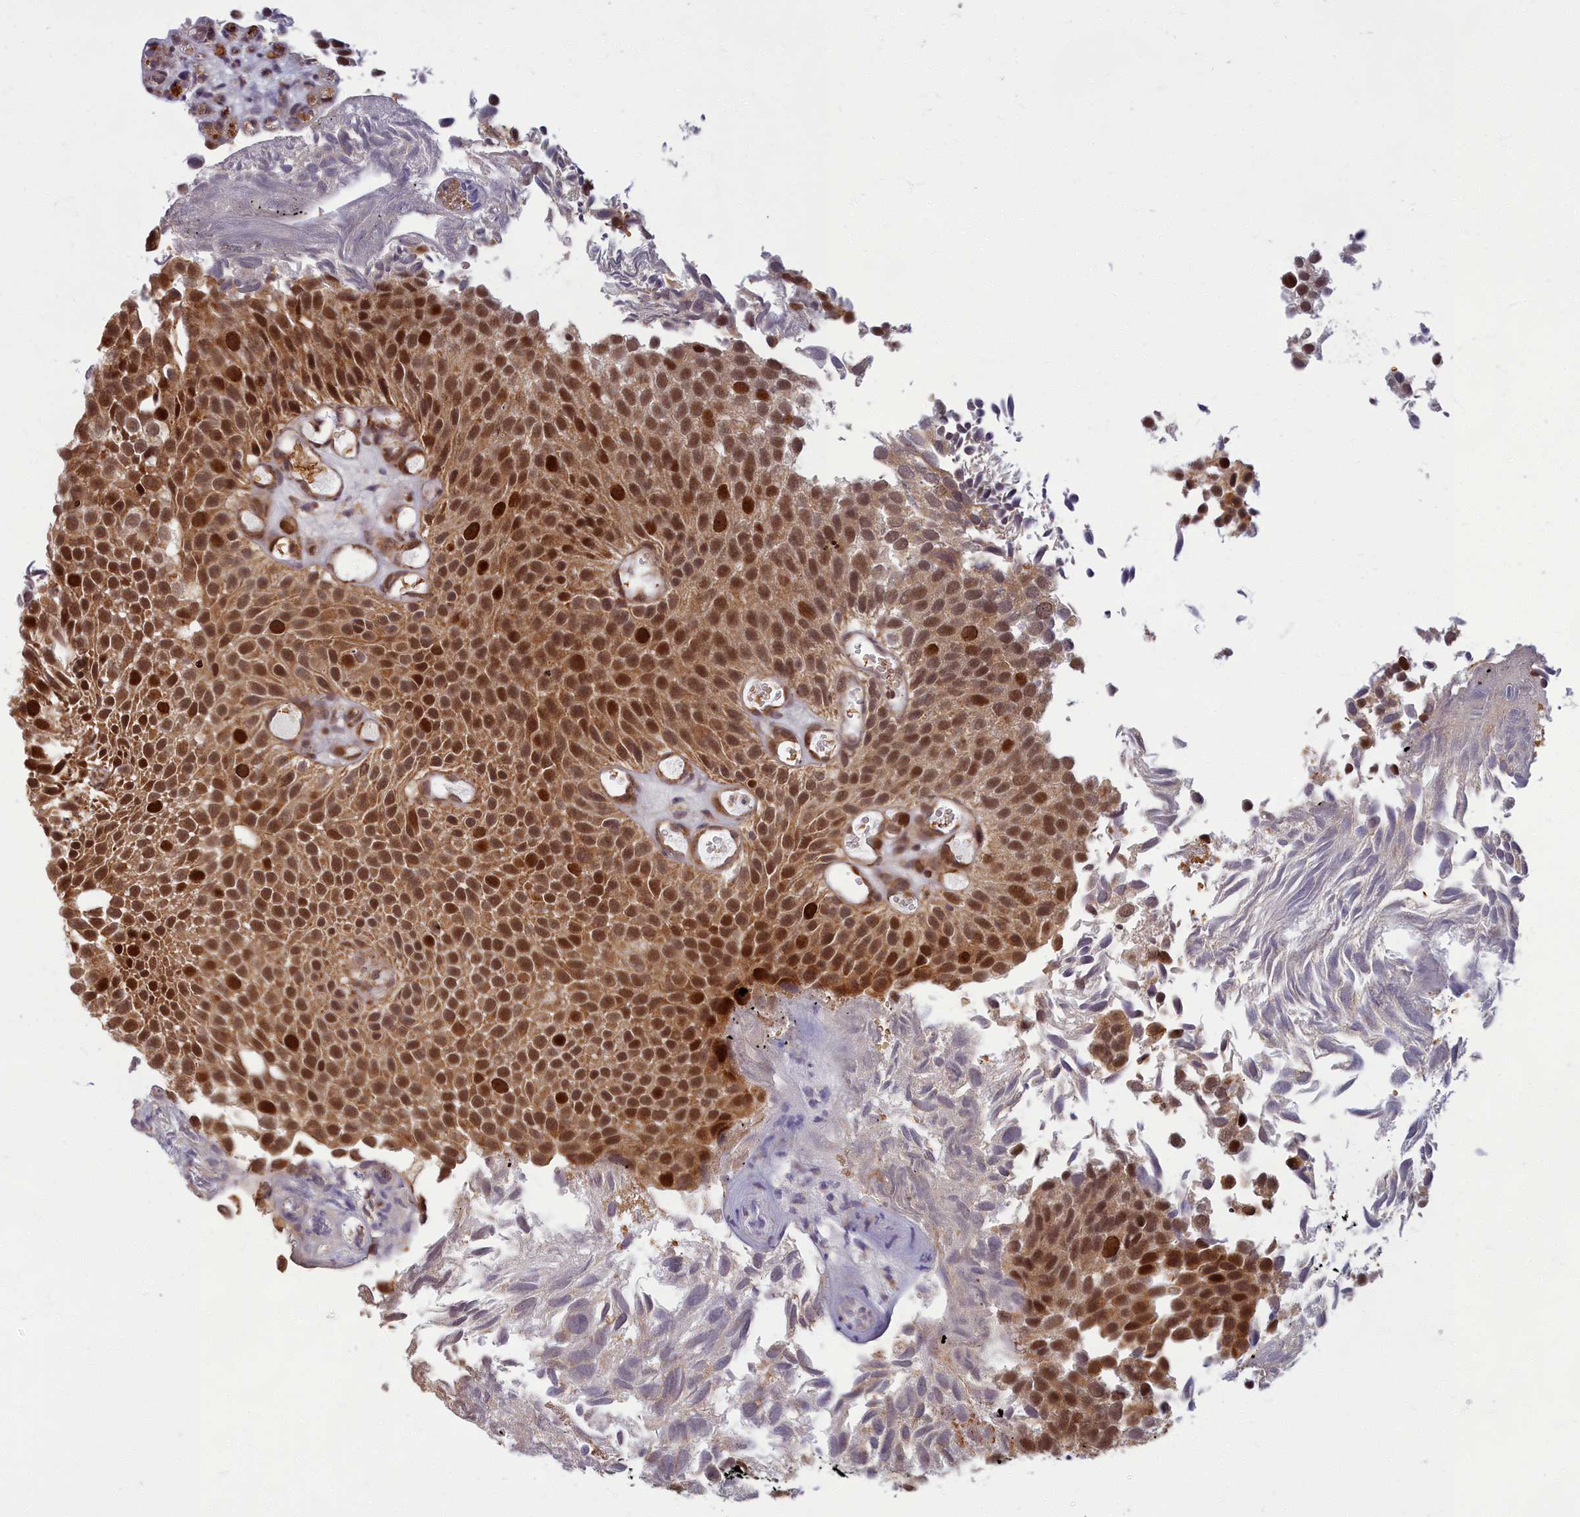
{"staining": {"intensity": "strong", "quantity": ">75%", "location": "nuclear"}, "tissue": "urothelial cancer", "cell_type": "Tumor cells", "image_type": "cancer", "snomed": [{"axis": "morphology", "description": "Urothelial carcinoma, Low grade"}, {"axis": "topography", "description": "Urinary bladder"}], "caption": "IHC micrograph of neoplastic tissue: human urothelial cancer stained using immunohistochemistry (IHC) shows high levels of strong protein expression localized specifically in the nuclear of tumor cells, appearing as a nuclear brown color.", "gene": "EARS2", "patient": {"sex": "male", "age": 89}}